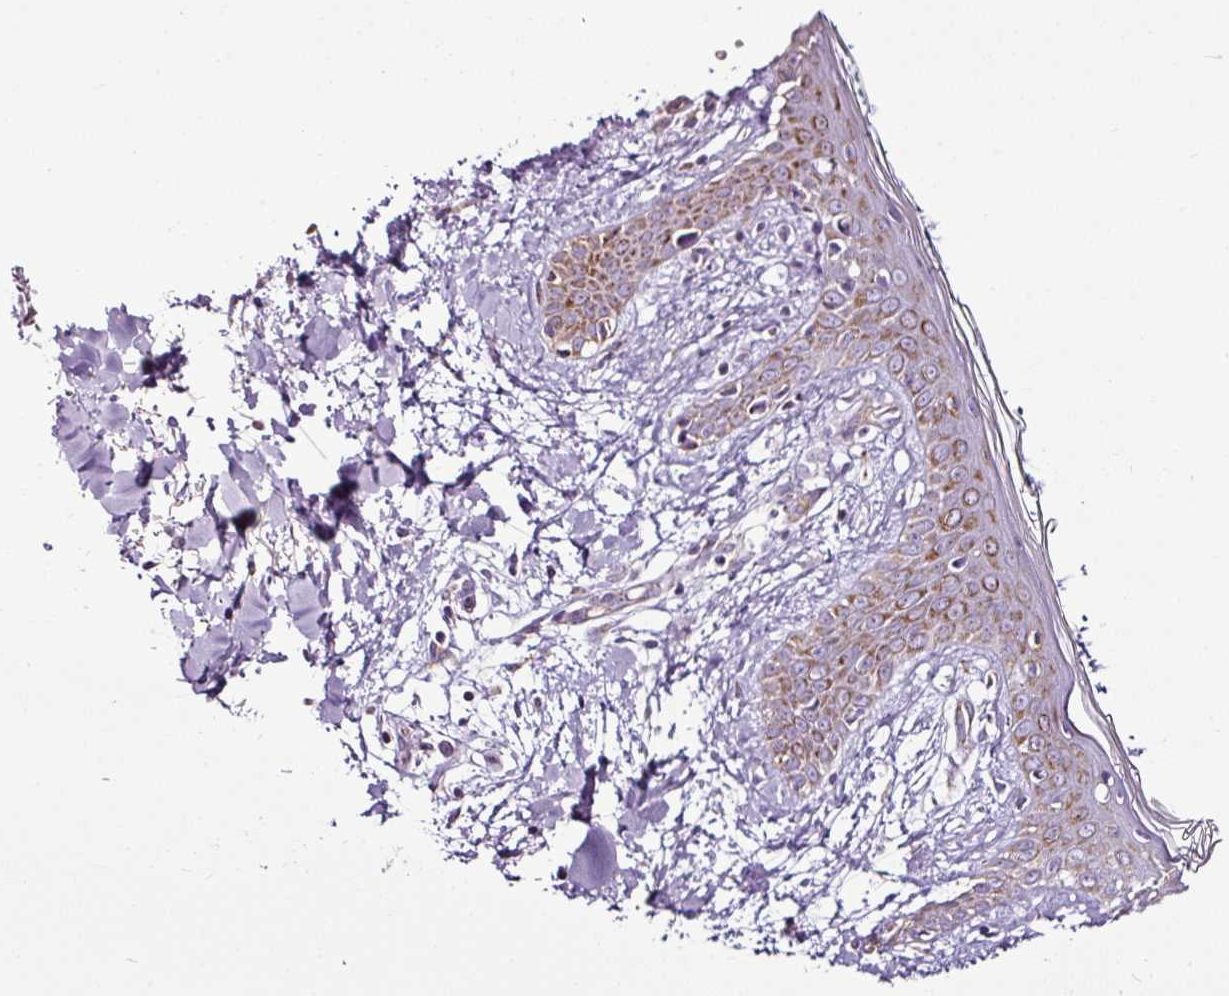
{"staining": {"intensity": "negative", "quantity": "none", "location": "none"}, "tissue": "skin", "cell_type": "Fibroblasts", "image_type": "normal", "snomed": [{"axis": "morphology", "description": "Normal tissue, NOS"}, {"axis": "topography", "description": "Skin"}], "caption": "A photomicrograph of skin stained for a protein shows no brown staining in fibroblasts.", "gene": "DPAGT1", "patient": {"sex": "female", "age": 34}}